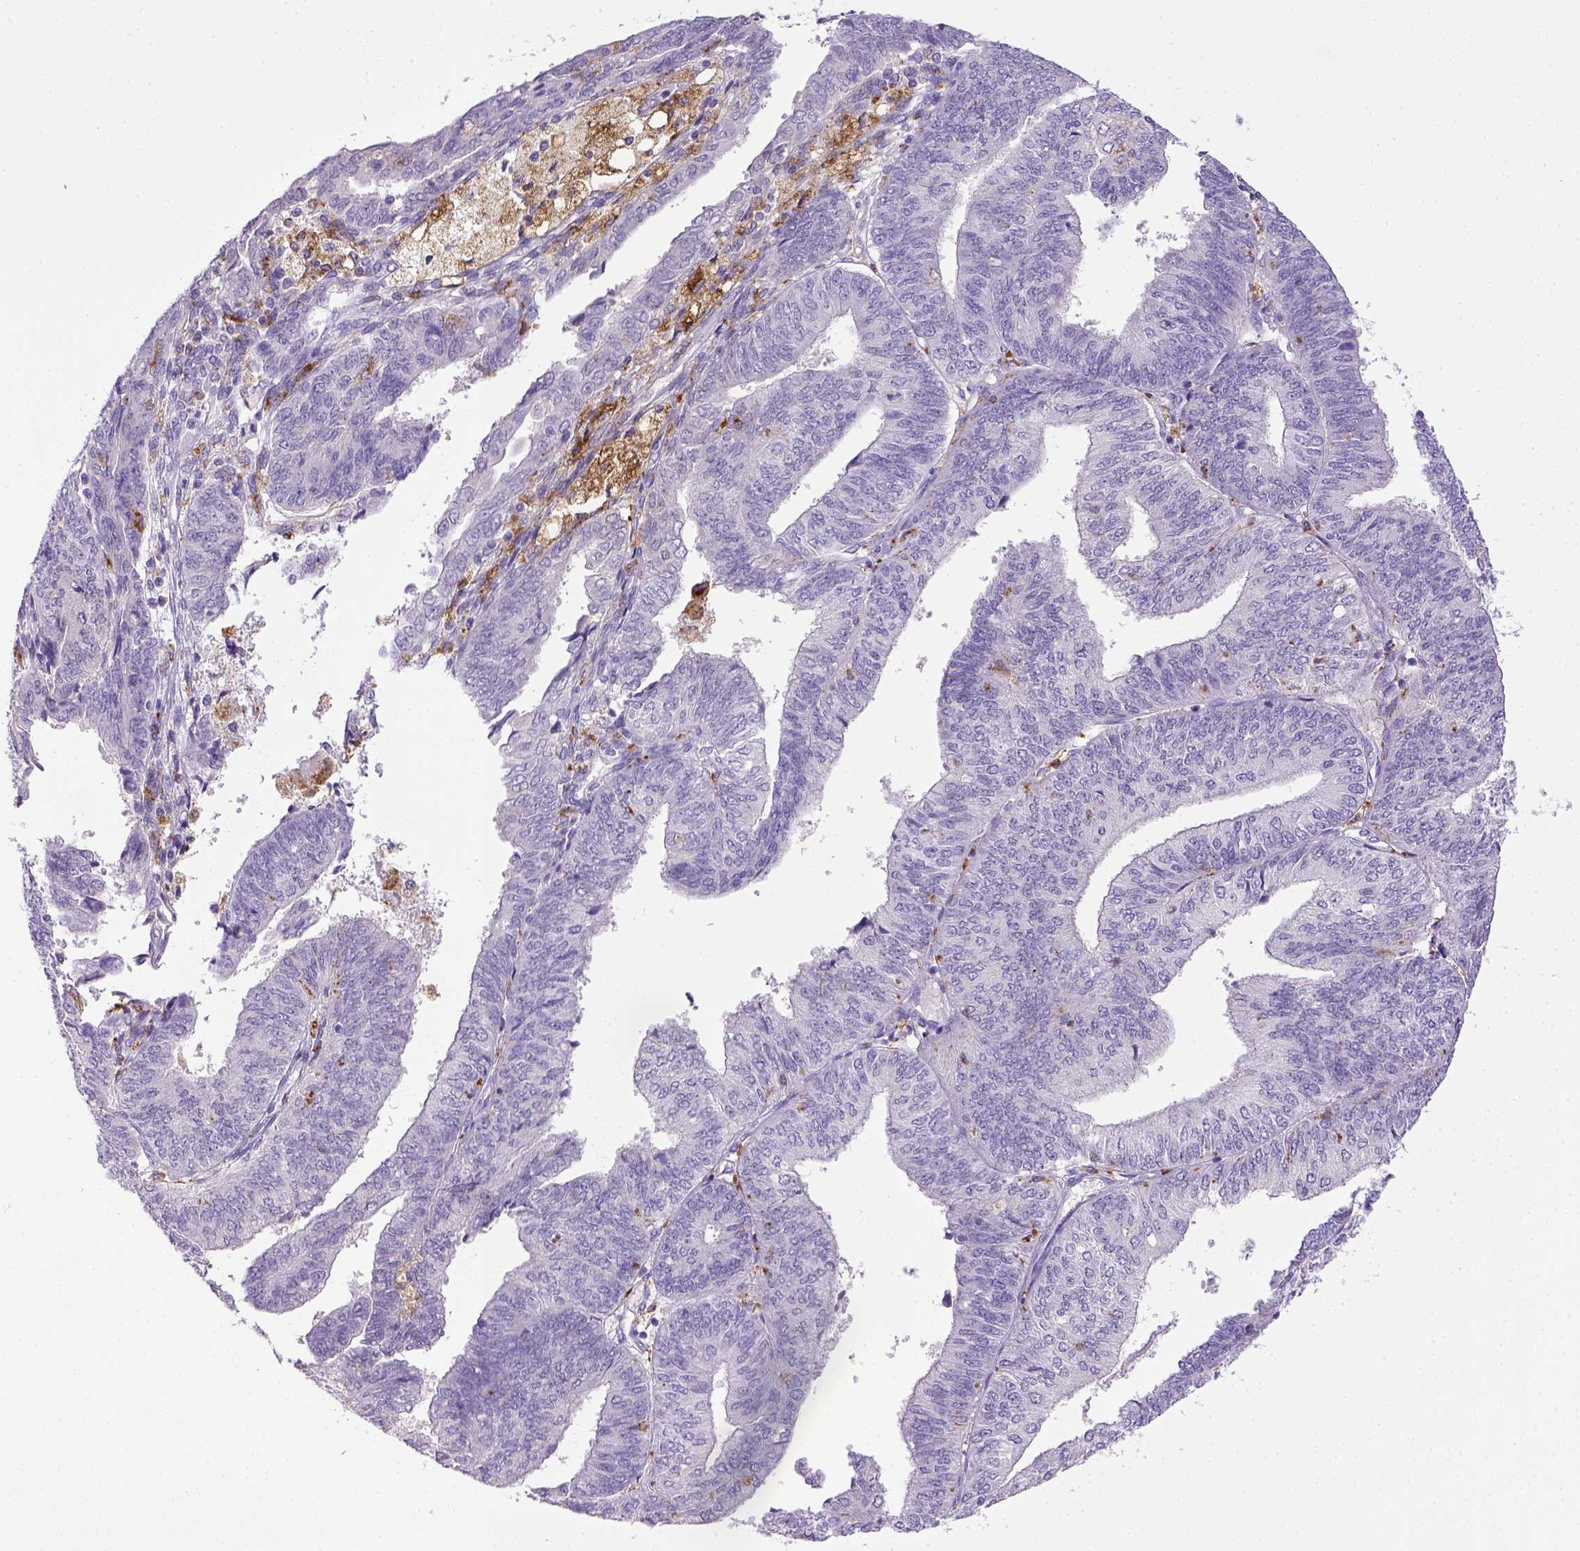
{"staining": {"intensity": "negative", "quantity": "none", "location": "none"}, "tissue": "endometrial cancer", "cell_type": "Tumor cells", "image_type": "cancer", "snomed": [{"axis": "morphology", "description": "Adenocarcinoma, NOS"}, {"axis": "topography", "description": "Endometrium"}], "caption": "Immunohistochemistry image of neoplastic tissue: human endometrial adenocarcinoma stained with DAB (3,3'-diaminobenzidine) reveals no significant protein expression in tumor cells.", "gene": "CD68", "patient": {"sex": "female", "age": 58}}